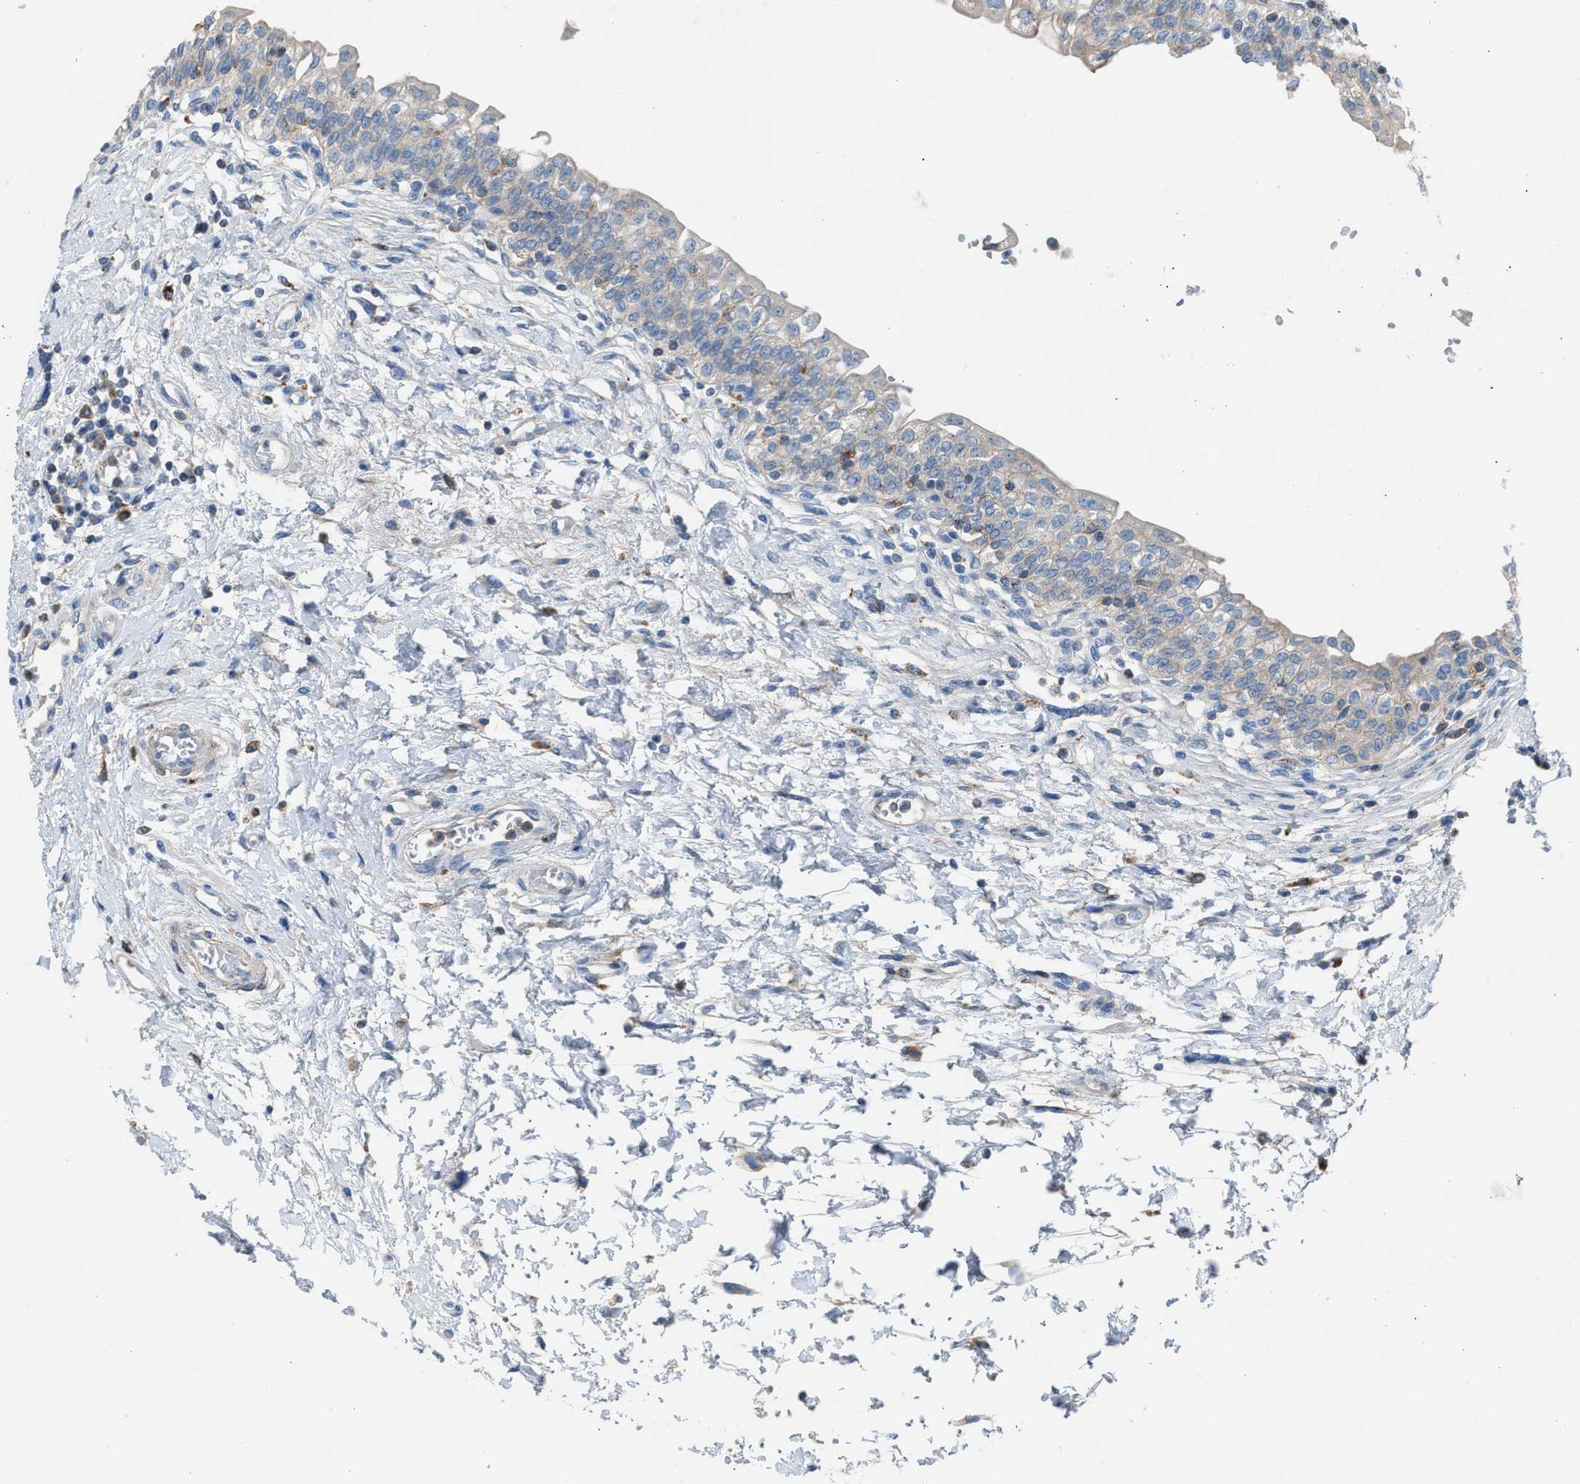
{"staining": {"intensity": "weak", "quantity": "<25%", "location": "cytoplasmic/membranous"}, "tissue": "urinary bladder", "cell_type": "Urothelial cells", "image_type": "normal", "snomed": [{"axis": "morphology", "description": "Normal tissue, NOS"}, {"axis": "topography", "description": "Urinary bladder"}], "caption": "A micrograph of urinary bladder stained for a protein shows no brown staining in urothelial cells. (DAB (3,3'-diaminobenzidine) IHC visualized using brightfield microscopy, high magnification).", "gene": "AOAH", "patient": {"sex": "male", "age": 55}}